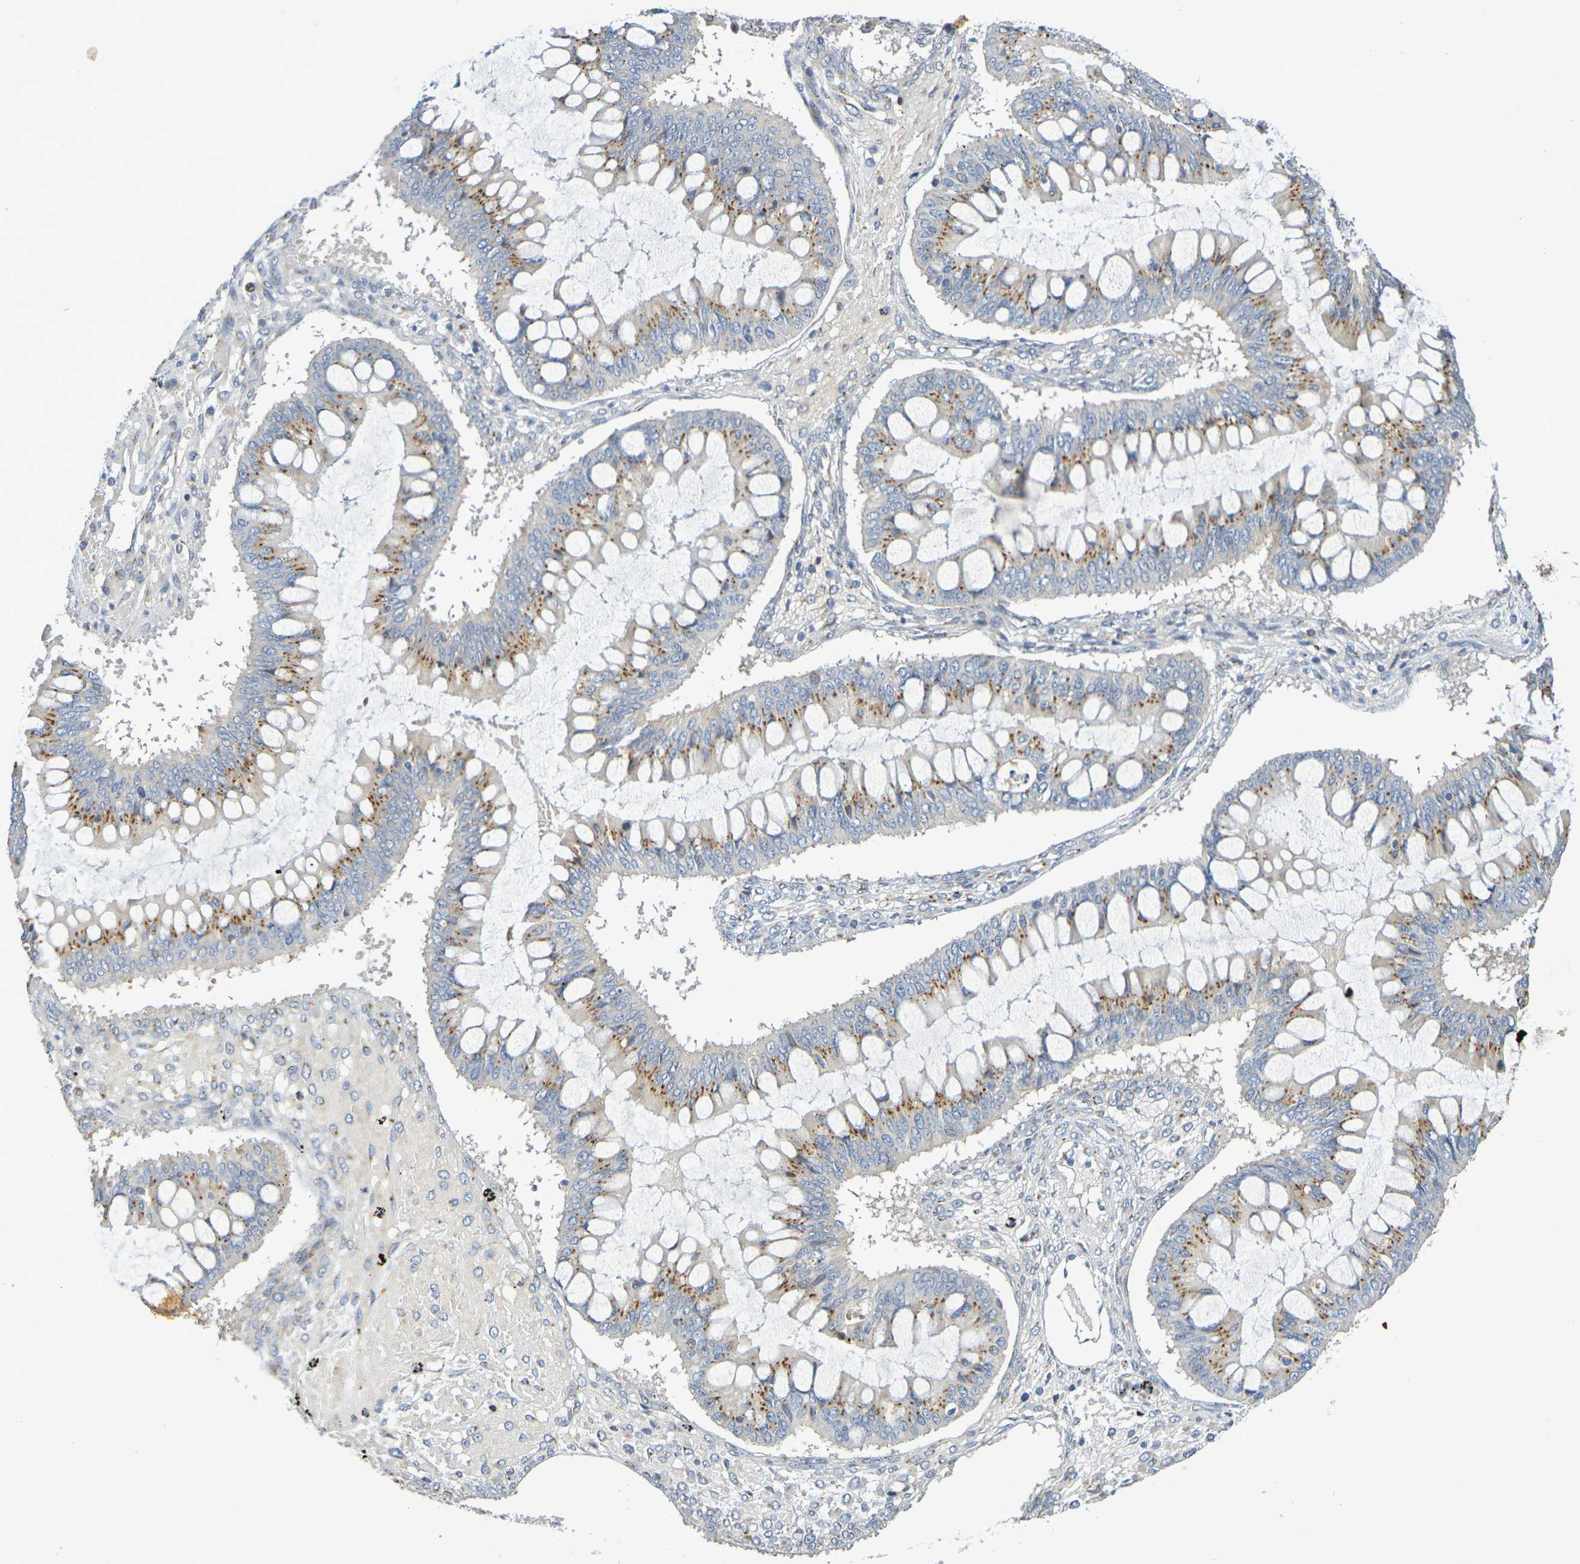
{"staining": {"intensity": "moderate", "quantity": ">75%", "location": "cytoplasmic/membranous"}, "tissue": "ovarian cancer", "cell_type": "Tumor cells", "image_type": "cancer", "snomed": [{"axis": "morphology", "description": "Cystadenocarcinoma, mucinous, NOS"}, {"axis": "topography", "description": "Ovary"}], "caption": "Ovarian mucinous cystadenocarcinoma stained with immunohistochemistry shows moderate cytoplasmic/membranous expression in approximately >75% of tumor cells.", "gene": "DCP2", "patient": {"sex": "female", "age": 73}}